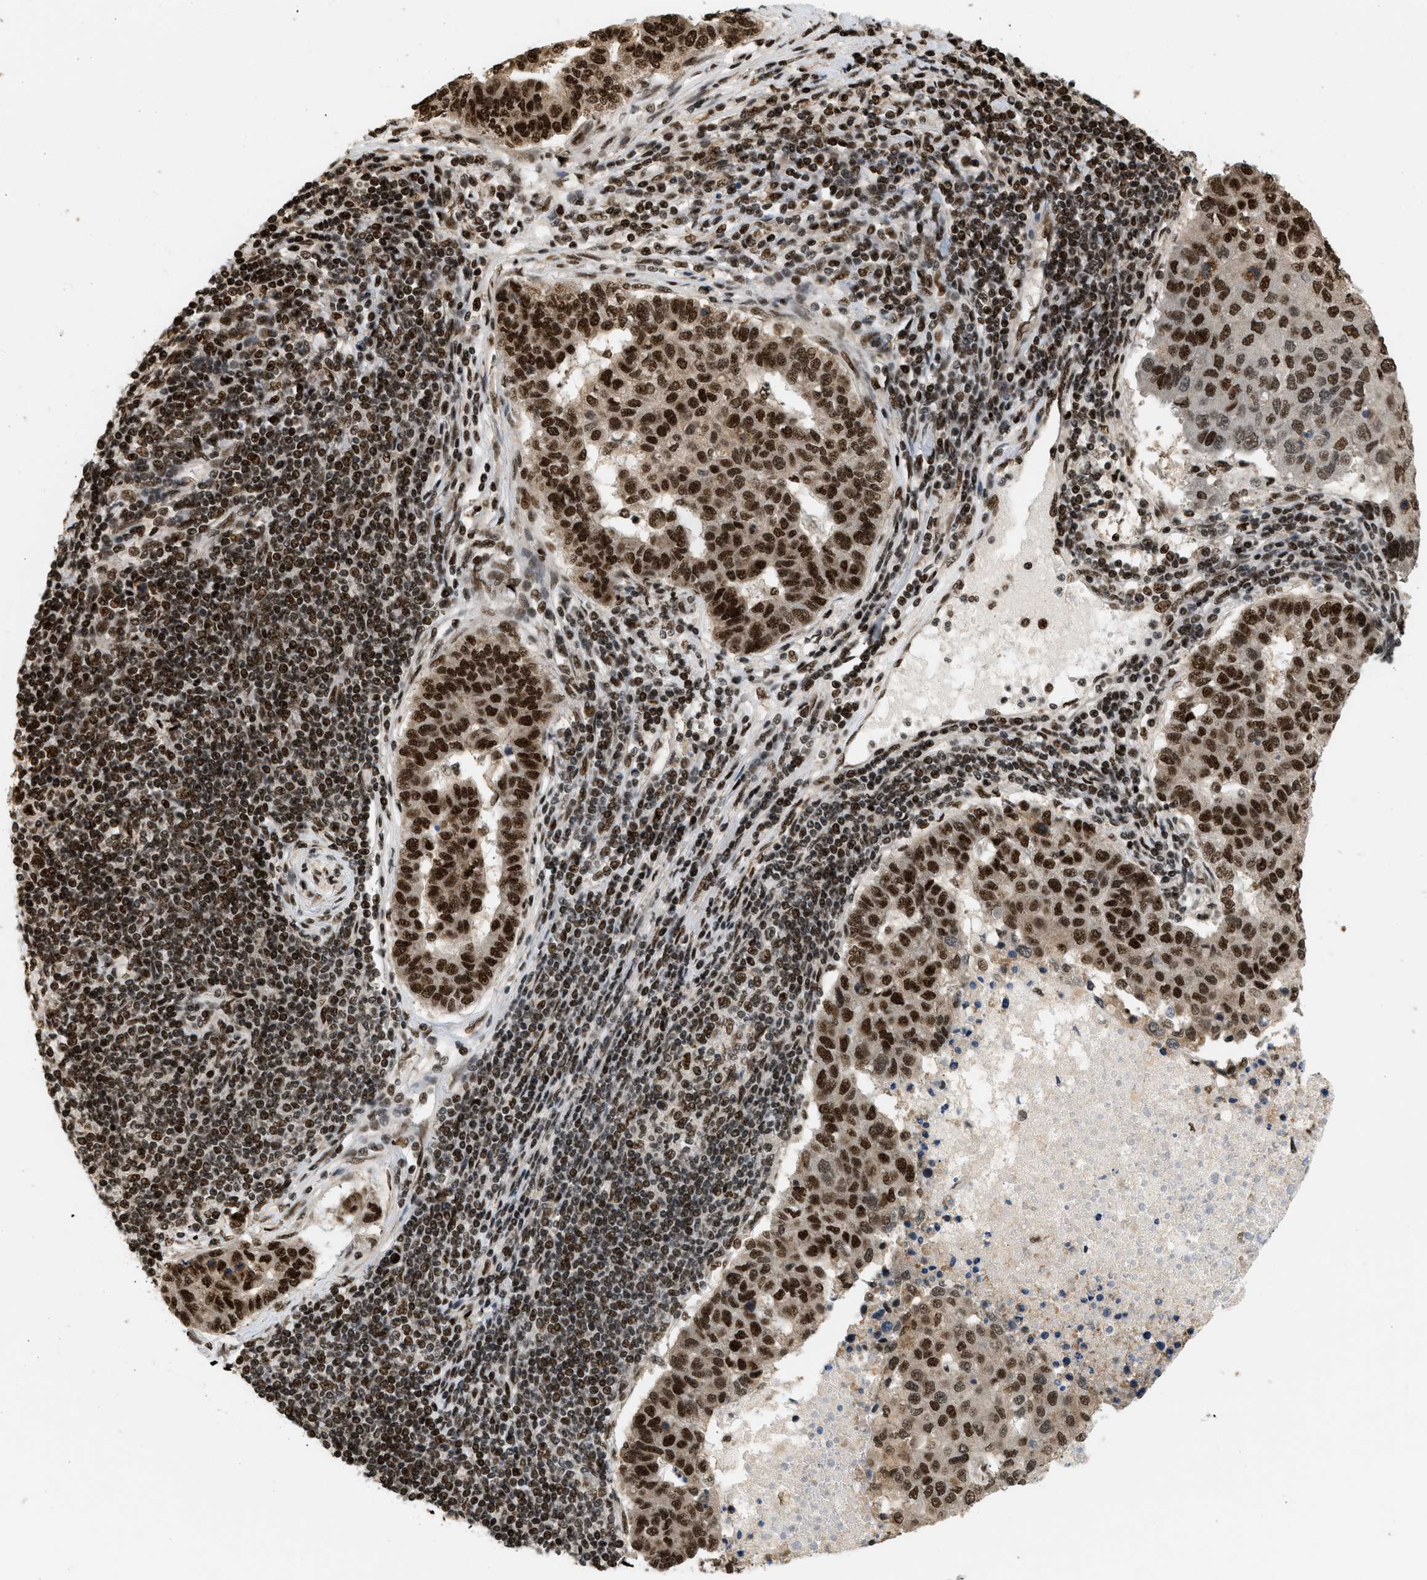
{"staining": {"intensity": "strong", "quantity": ">75%", "location": "nuclear"}, "tissue": "pancreatic cancer", "cell_type": "Tumor cells", "image_type": "cancer", "snomed": [{"axis": "morphology", "description": "Adenocarcinoma, NOS"}, {"axis": "topography", "description": "Pancreas"}], "caption": "Immunohistochemistry (DAB) staining of human pancreatic cancer (adenocarcinoma) shows strong nuclear protein staining in approximately >75% of tumor cells. The staining was performed using DAB, with brown indicating positive protein expression. Nuclei are stained blue with hematoxylin.", "gene": "RBM5", "patient": {"sex": "female", "age": 61}}